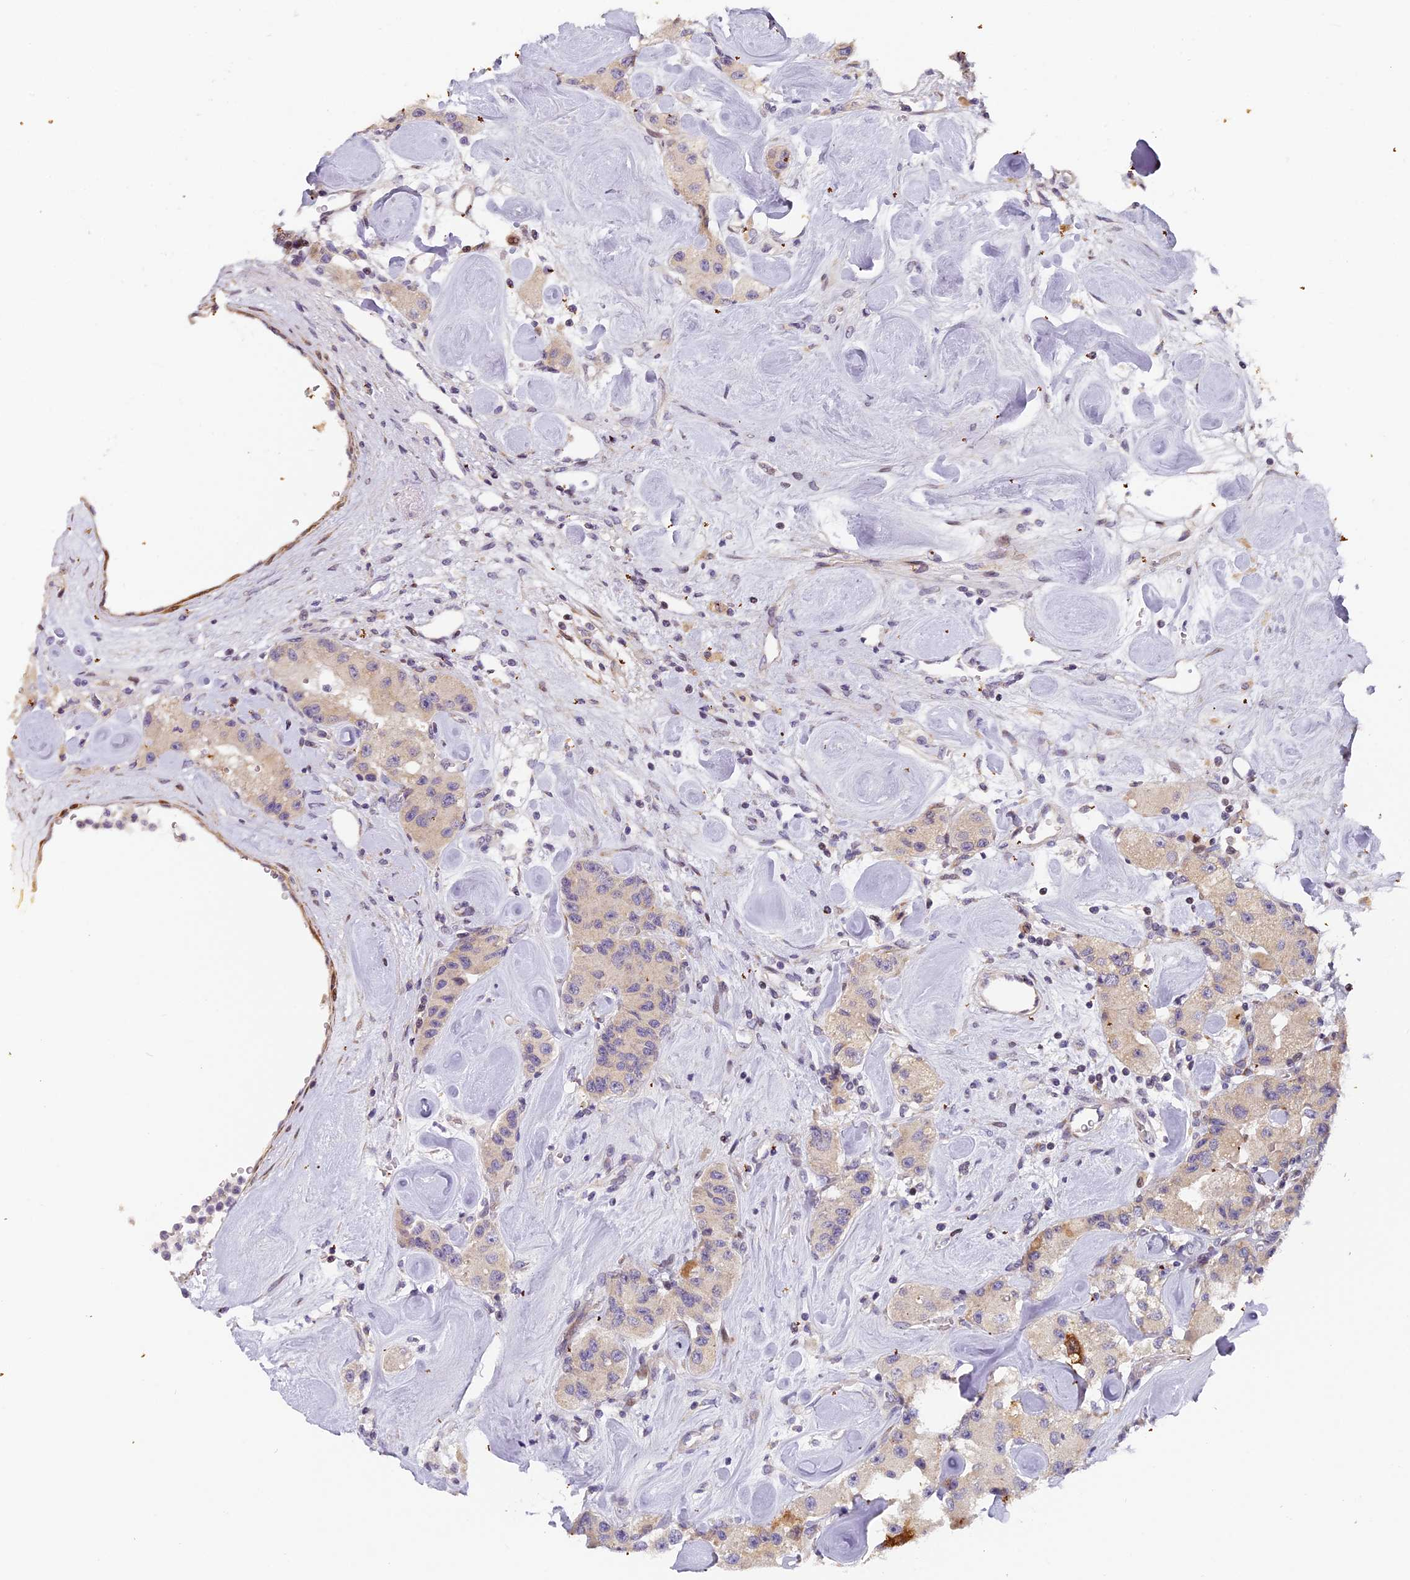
{"staining": {"intensity": "weak", "quantity": "<25%", "location": "cytoplasmic/membranous"}, "tissue": "carcinoid", "cell_type": "Tumor cells", "image_type": "cancer", "snomed": [{"axis": "morphology", "description": "Carcinoid, malignant, NOS"}, {"axis": "topography", "description": "Pancreas"}], "caption": "Immunohistochemical staining of human carcinoid (malignant) reveals no significant staining in tumor cells. The staining was performed using DAB to visualize the protein expression in brown, while the nuclei were stained in blue with hematoxylin (Magnification: 20x).", "gene": "RAB28", "patient": {"sex": "male", "age": 41}}